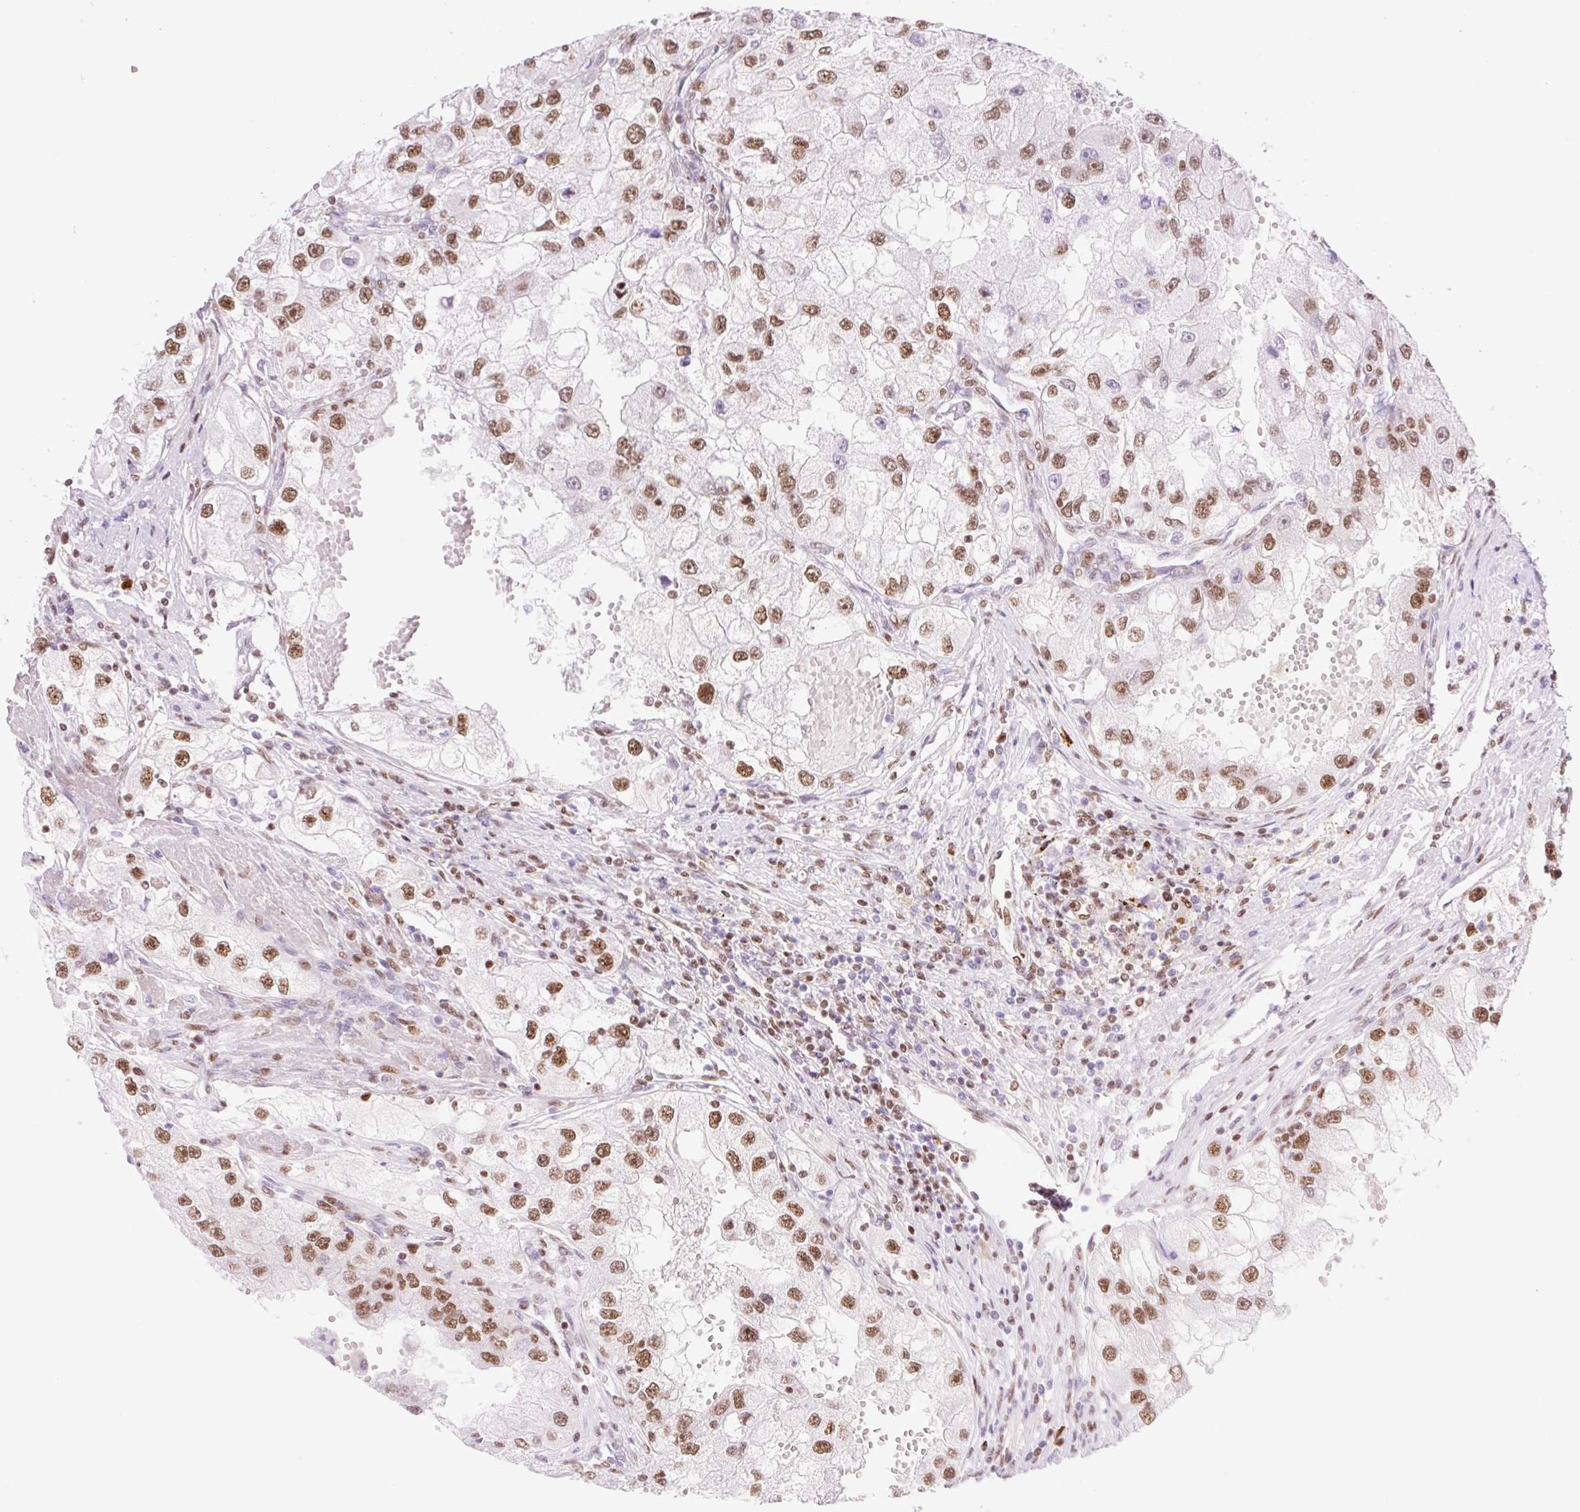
{"staining": {"intensity": "moderate", "quantity": ">75%", "location": "nuclear"}, "tissue": "renal cancer", "cell_type": "Tumor cells", "image_type": "cancer", "snomed": [{"axis": "morphology", "description": "Adenocarcinoma, NOS"}, {"axis": "topography", "description": "Kidney"}], "caption": "Immunohistochemistry (IHC) image of human renal cancer stained for a protein (brown), which reveals medium levels of moderate nuclear positivity in approximately >75% of tumor cells.", "gene": "PRDM11", "patient": {"sex": "male", "age": 63}}